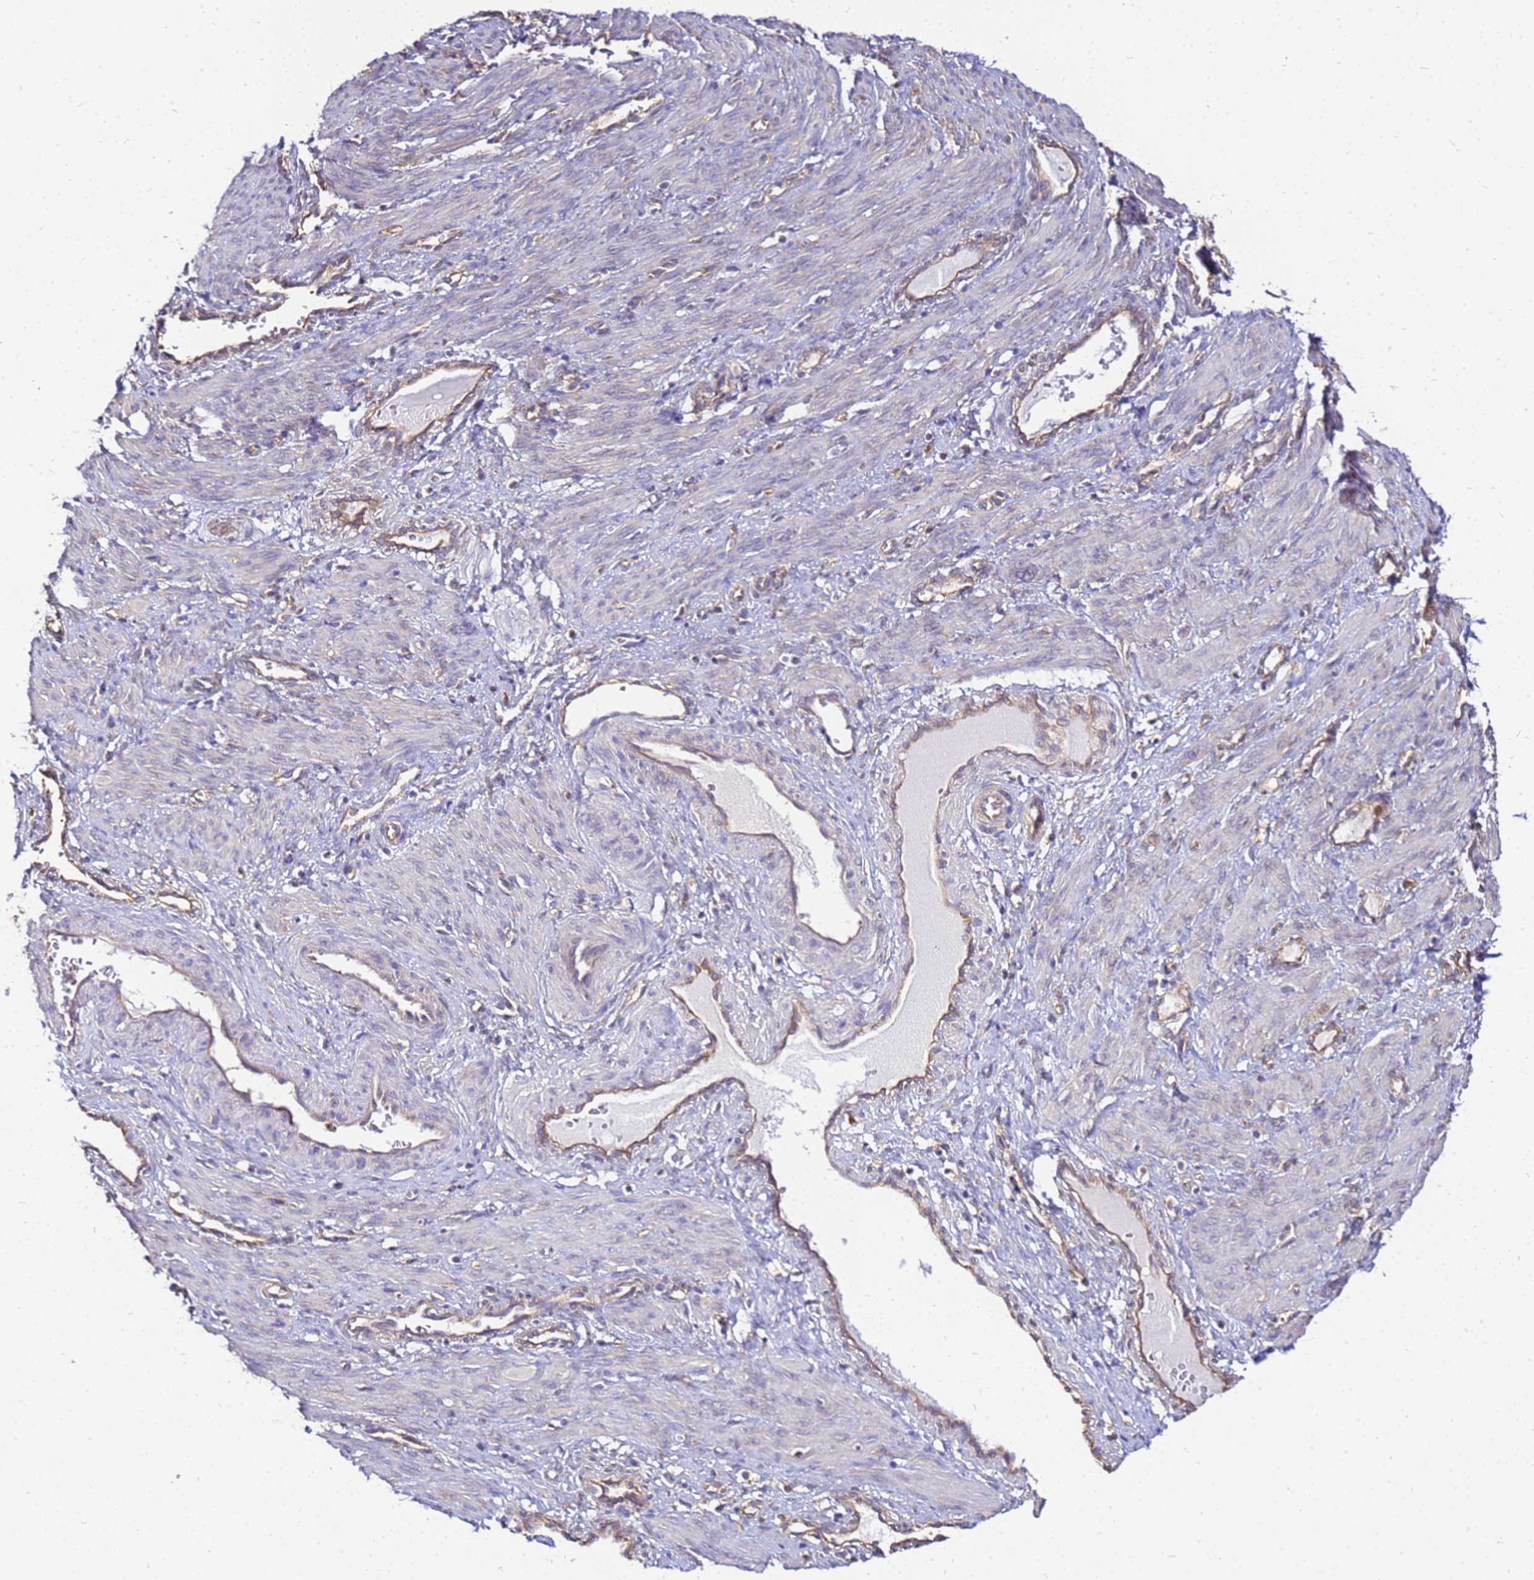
{"staining": {"intensity": "negative", "quantity": "none", "location": "none"}, "tissue": "smooth muscle", "cell_type": "Smooth muscle cells", "image_type": "normal", "snomed": [{"axis": "morphology", "description": "Normal tissue, NOS"}, {"axis": "topography", "description": "Endometrium"}], "caption": "Immunohistochemistry photomicrograph of benign smooth muscle: human smooth muscle stained with DAB (3,3'-diaminobenzidine) shows no significant protein staining in smooth muscle cells.", "gene": "NARS1", "patient": {"sex": "female", "age": 33}}